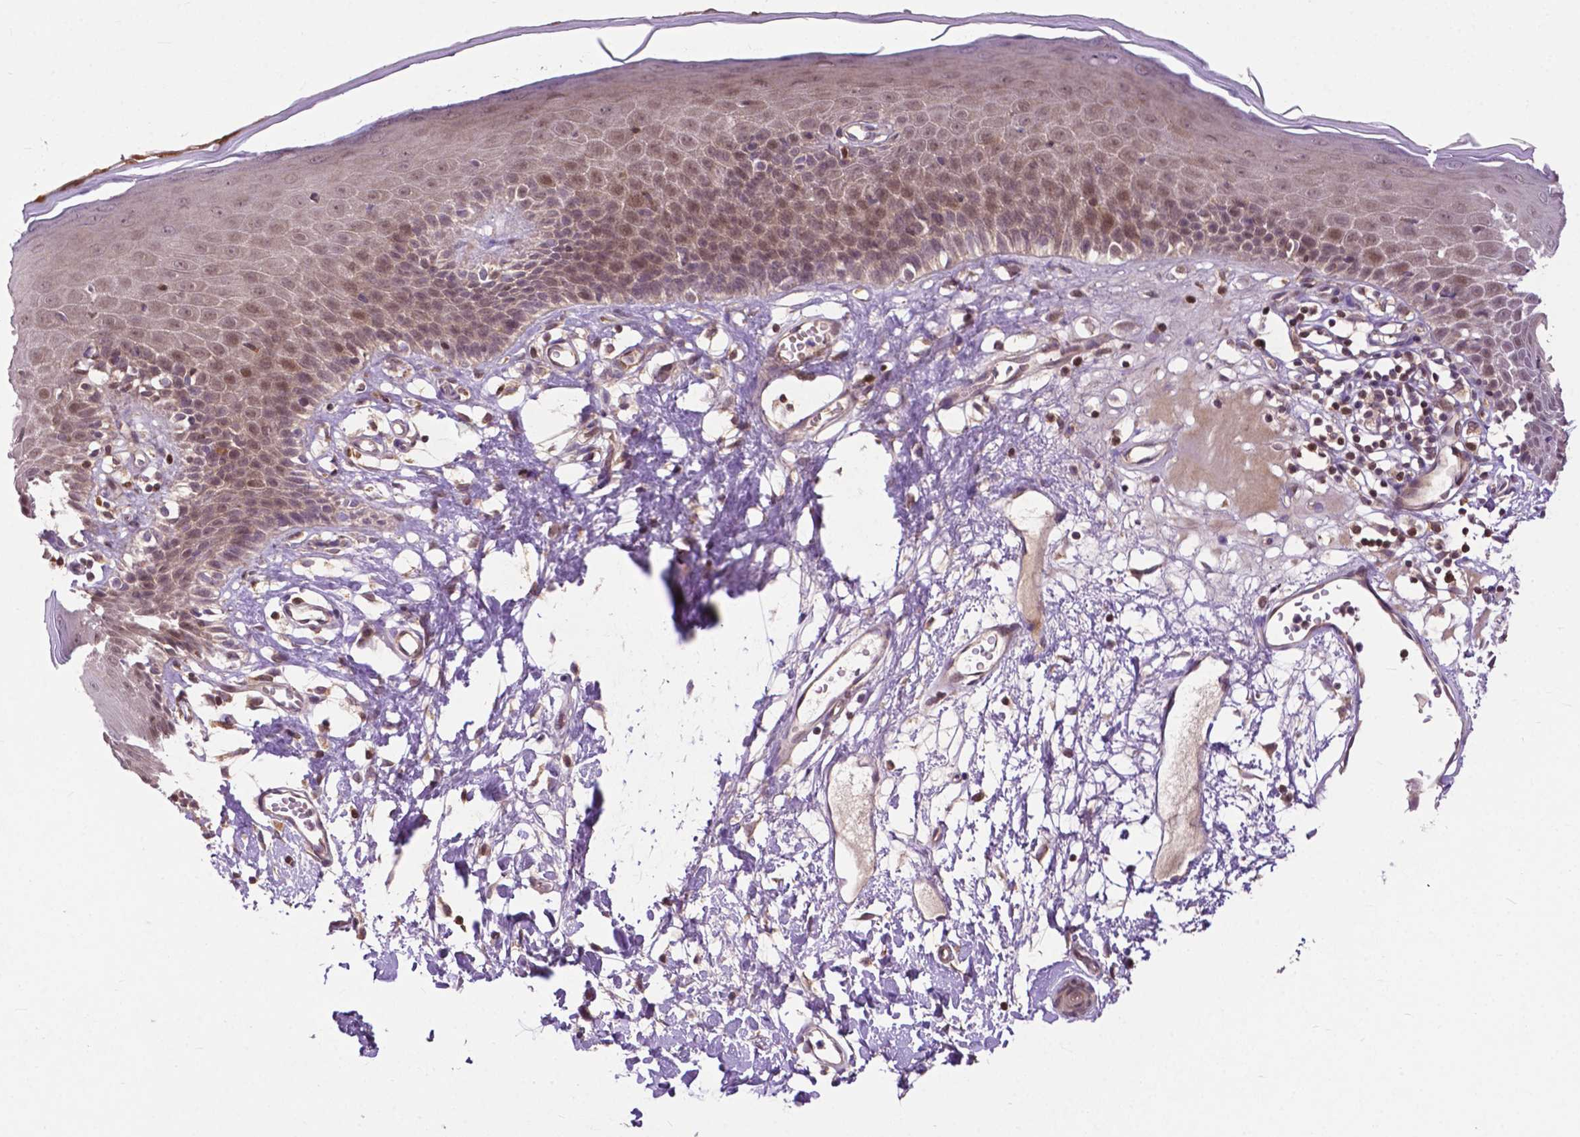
{"staining": {"intensity": "moderate", "quantity": ">75%", "location": "cytoplasmic/membranous"}, "tissue": "skin", "cell_type": "Epidermal cells", "image_type": "normal", "snomed": [{"axis": "morphology", "description": "Normal tissue, NOS"}, {"axis": "topography", "description": "Vulva"}], "caption": "Moderate cytoplasmic/membranous protein expression is present in approximately >75% of epidermal cells in skin.", "gene": "CHMP4A", "patient": {"sex": "female", "age": 68}}